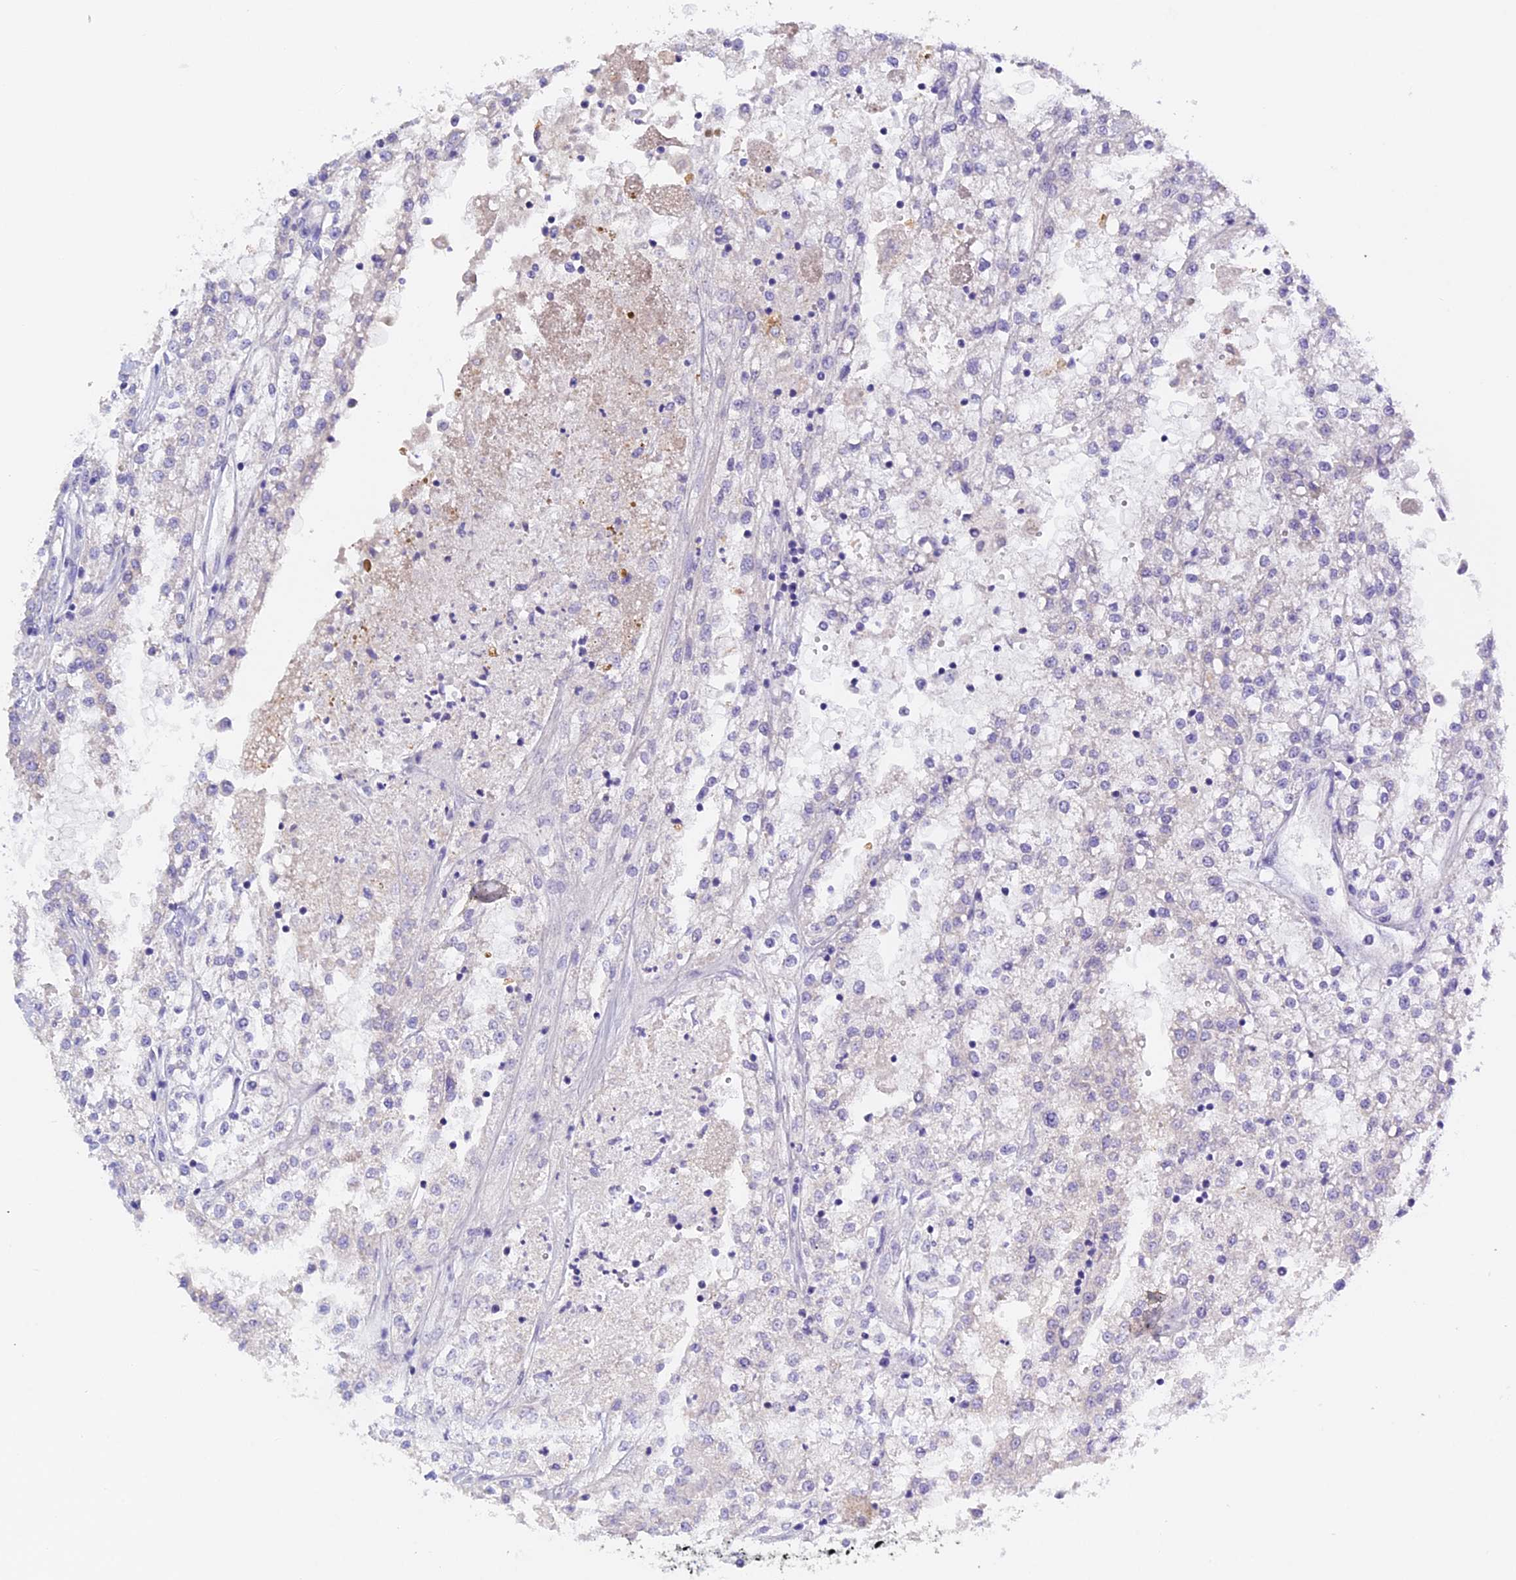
{"staining": {"intensity": "negative", "quantity": "none", "location": "none"}, "tissue": "renal cancer", "cell_type": "Tumor cells", "image_type": "cancer", "snomed": [{"axis": "morphology", "description": "Adenocarcinoma, NOS"}, {"axis": "topography", "description": "Kidney"}], "caption": "An immunohistochemistry (IHC) micrograph of renal cancer (adenocarcinoma) is shown. There is no staining in tumor cells of renal cancer (adenocarcinoma). (DAB (3,3'-diaminobenzidine) IHC, high magnification).", "gene": "RTTN", "patient": {"sex": "female", "age": 52}}